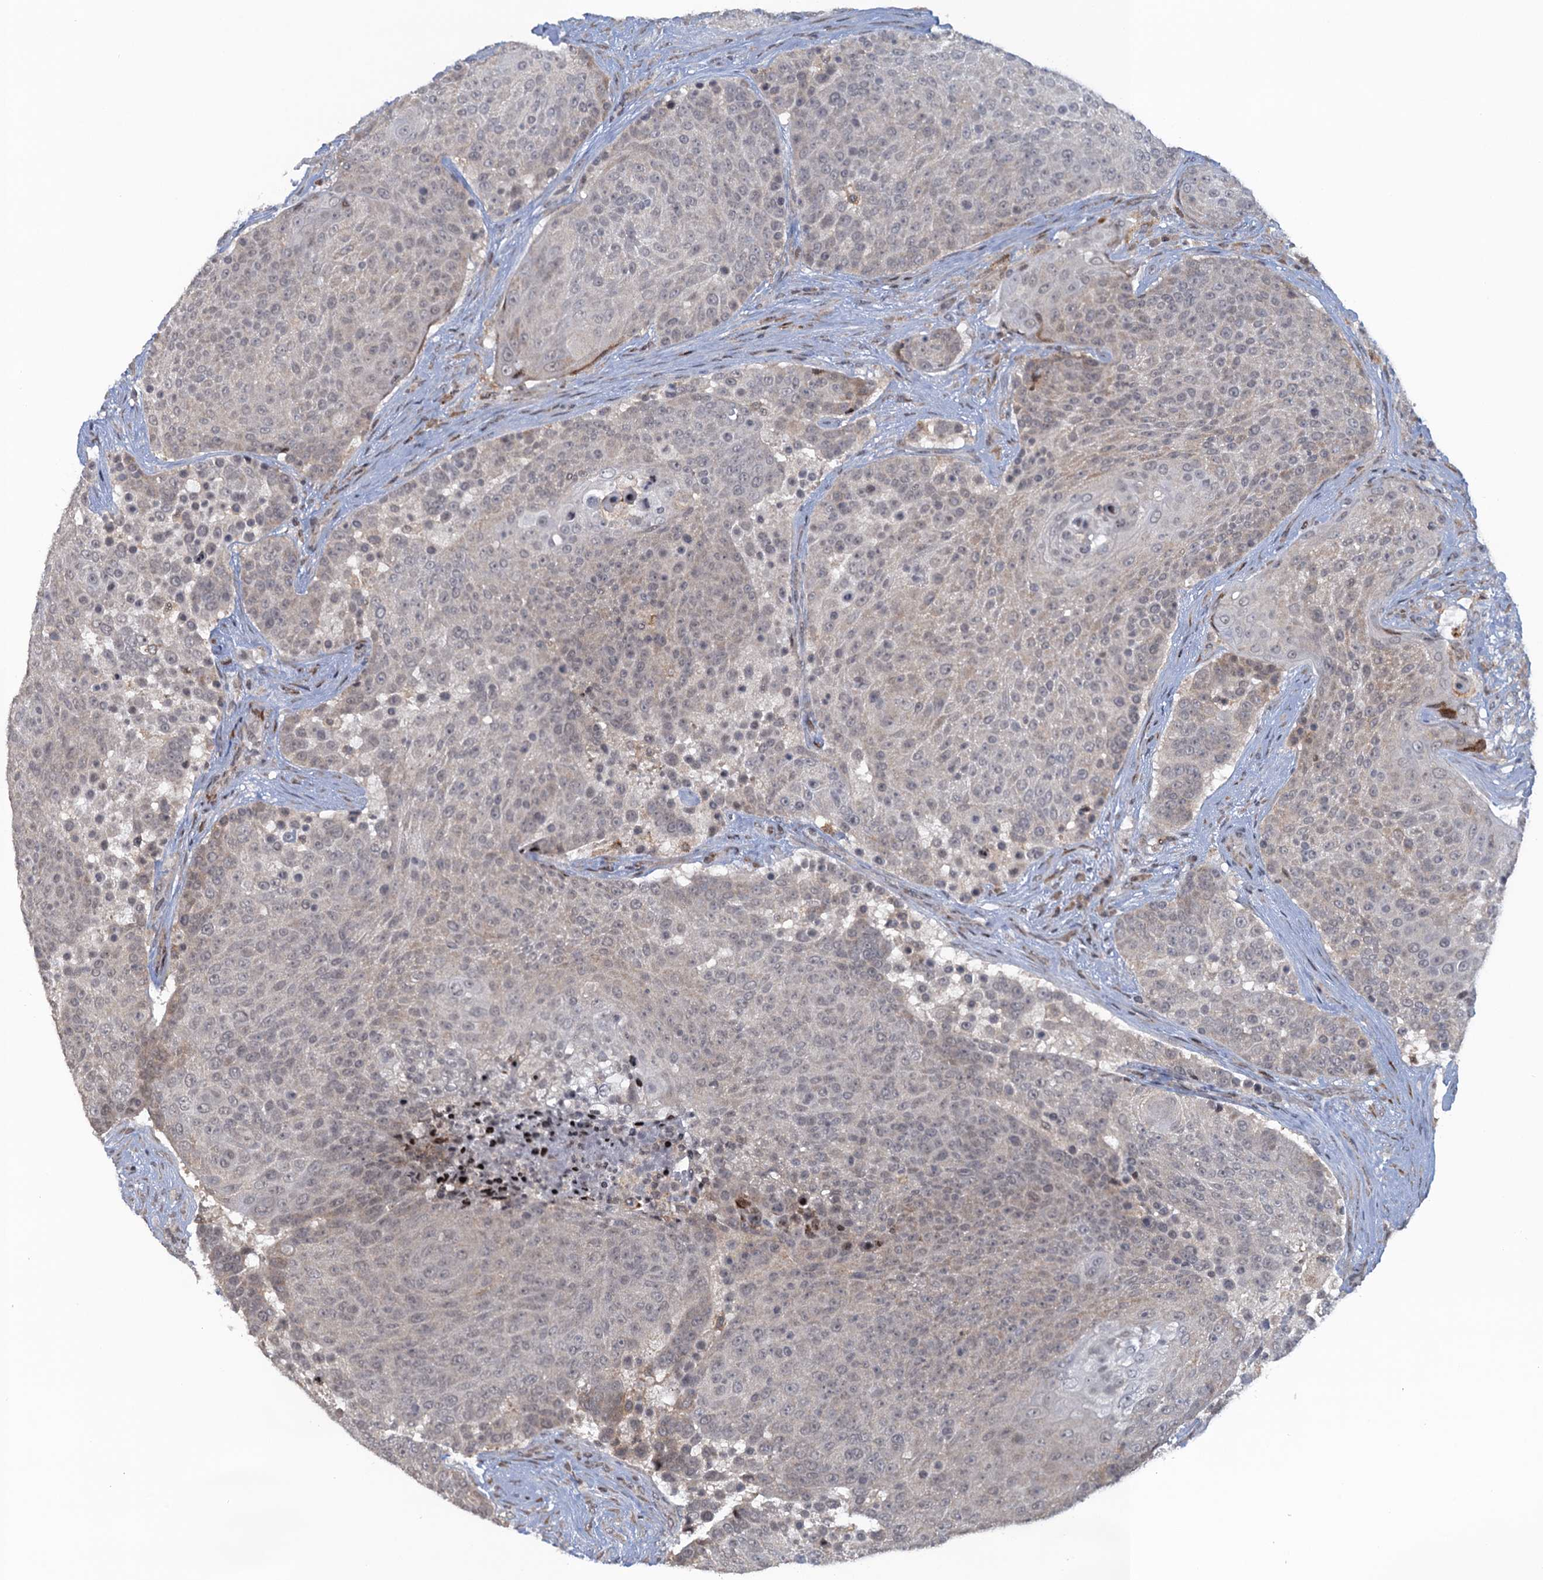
{"staining": {"intensity": "negative", "quantity": "none", "location": "none"}, "tissue": "urothelial cancer", "cell_type": "Tumor cells", "image_type": "cancer", "snomed": [{"axis": "morphology", "description": "Urothelial carcinoma, High grade"}, {"axis": "topography", "description": "Urinary bladder"}], "caption": "The immunohistochemistry (IHC) histopathology image has no significant positivity in tumor cells of urothelial cancer tissue. (DAB (3,3'-diaminobenzidine) immunohistochemistry, high magnification).", "gene": "FYB1", "patient": {"sex": "female", "age": 63}}